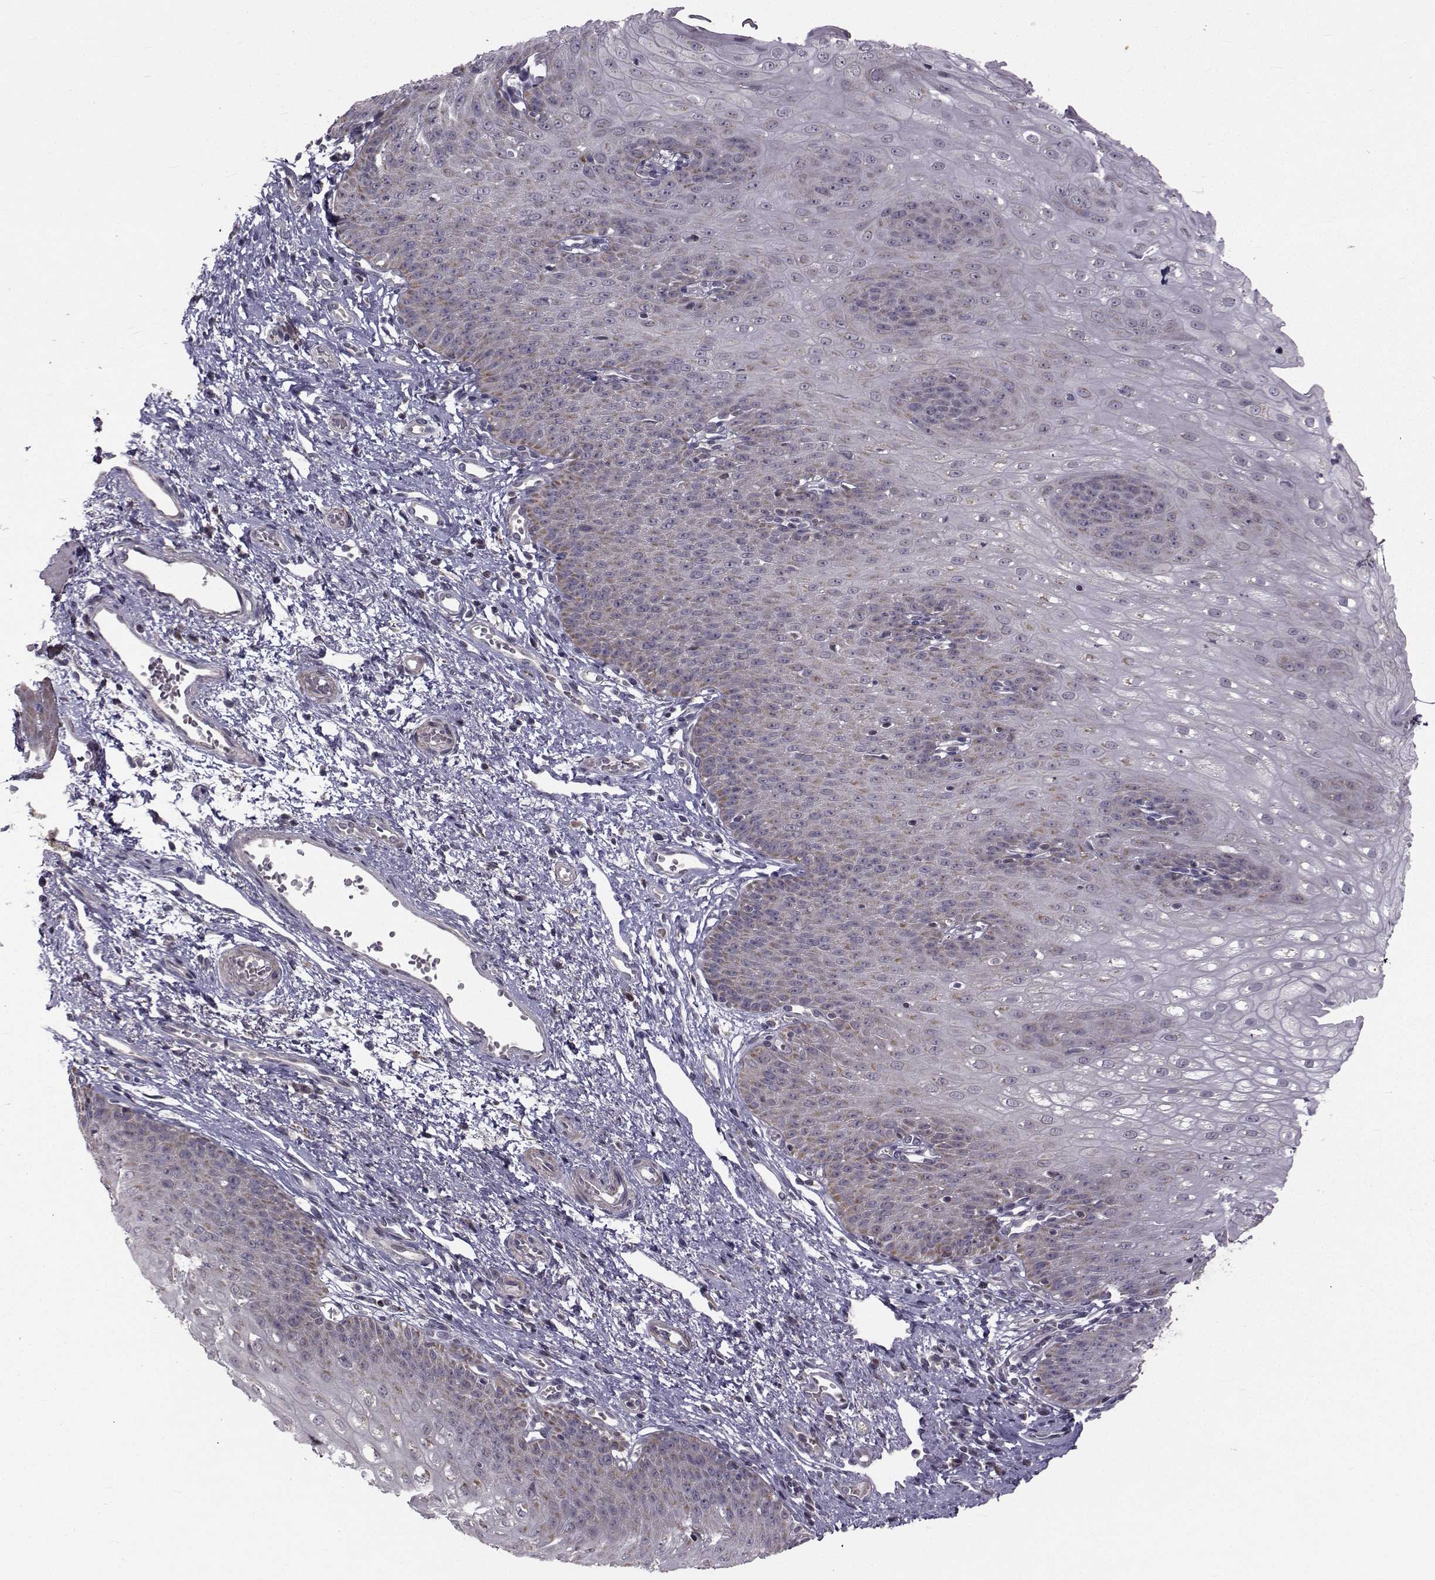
{"staining": {"intensity": "negative", "quantity": "none", "location": "none"}, "tissue": "esophagus", "cell_type": "Squamous epithelial cells", "image_type": "normal", "snomed": [{"axis": "morphology", "description": "Normal tissue, NOS"}, {"axis": "topography", "description": "Esophagus"}], "caption": "Histopathology image shows no significant protein positivity in squamous epithelial cells of benign esophagus.", "gene": "FDXR", "patient": {"sex": "male", "age": 71}}